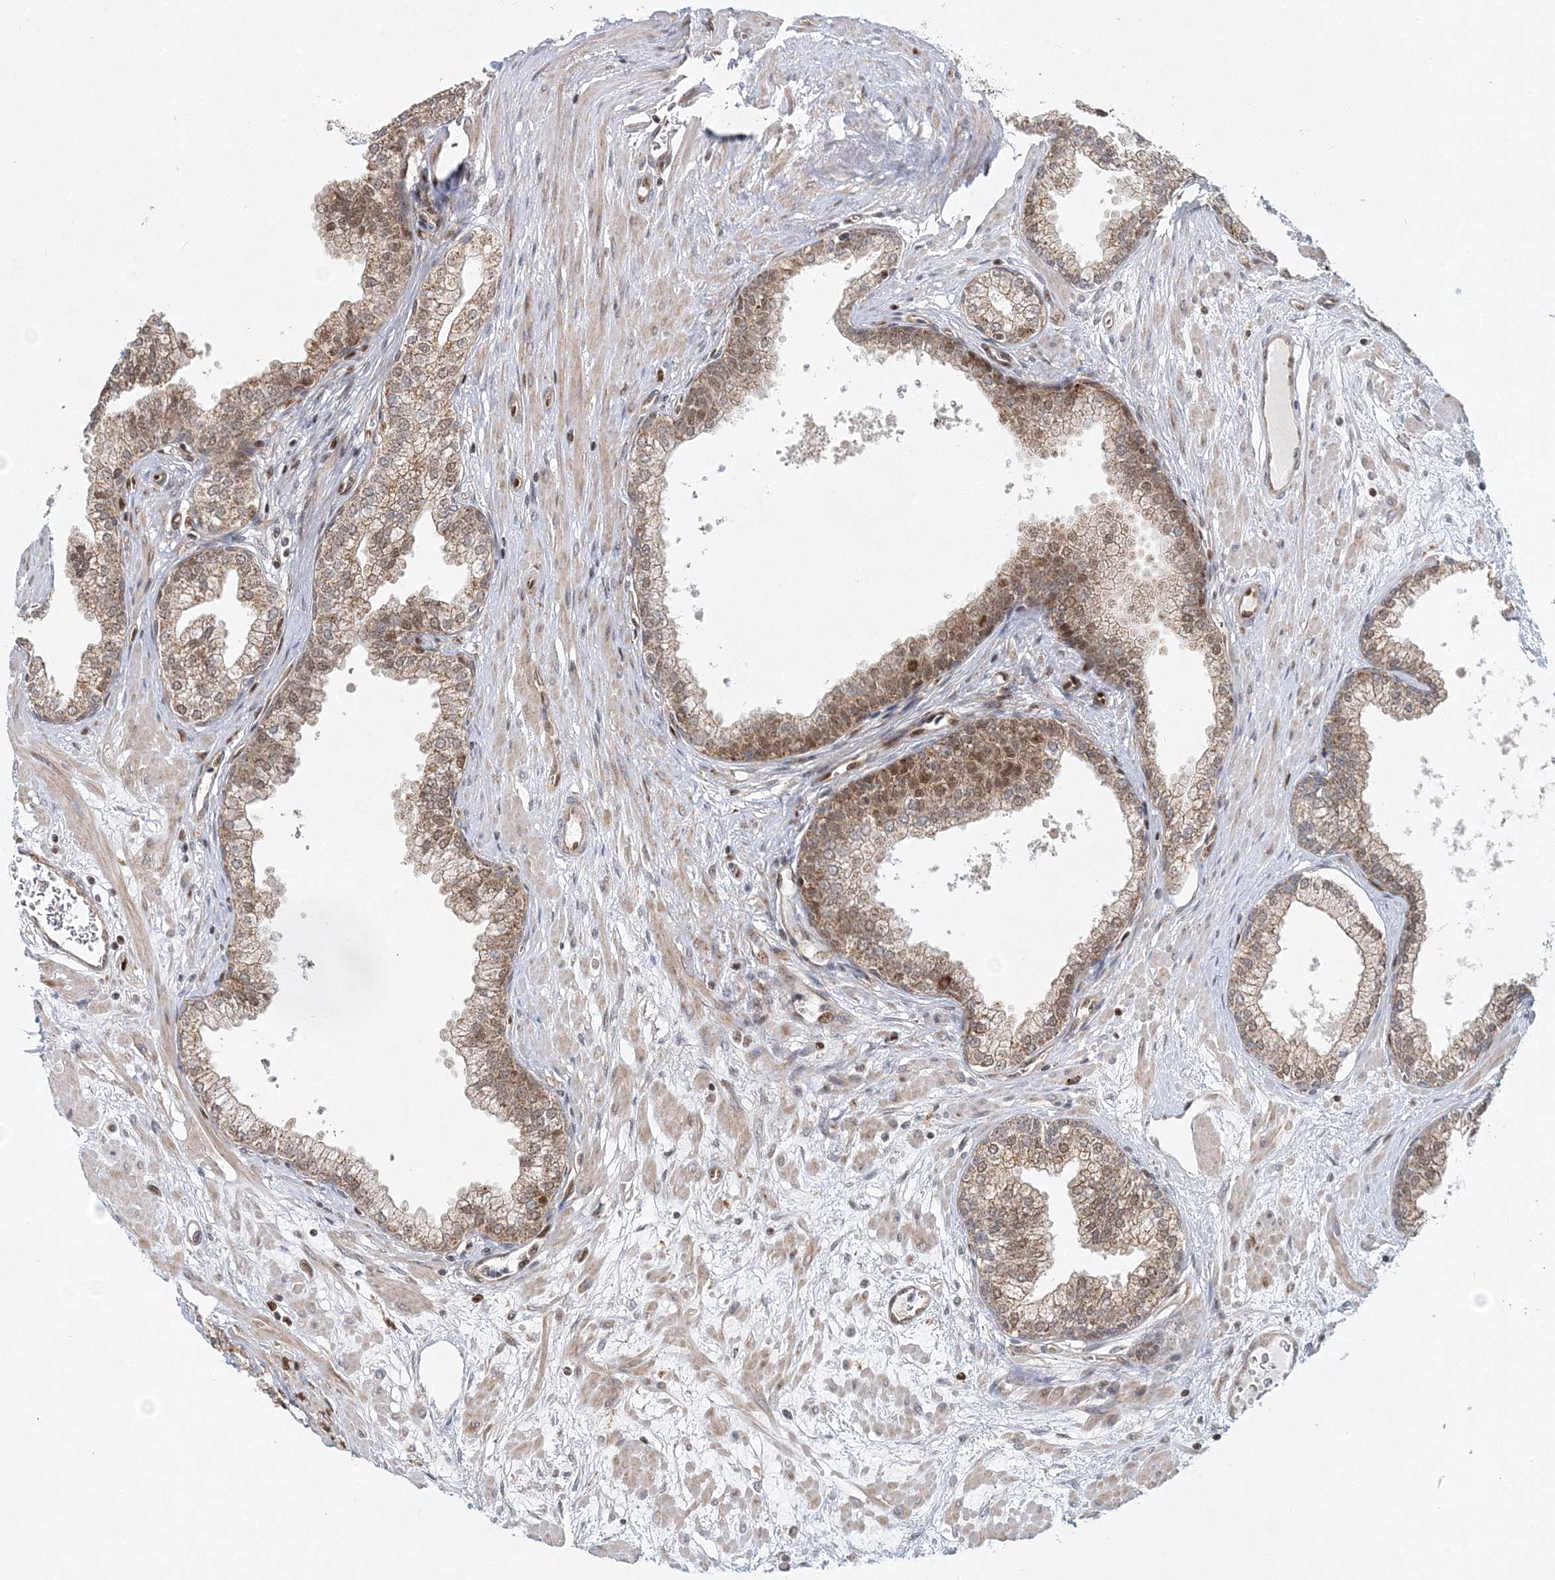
{"staining": {"intensity": "moderate", "quantity": ">75%", "location": "cytoplasmic/membranous,nuclear"}, "tissue": "prostate", "cell_type": "Glandular cells", "image_type": "normal", "snomed": [{"axis": "morphology", "description": "Normal tissue, NOS"}, {"axis": "morphology", "description": "Urothelial carcinoma, Low grade"}, {"axis": "topography", "description": "Urinary bladder"}, {"axis": "topography", "description": "Prostate"}], "caption": "Protein expression analysis of unremarkable prostate reveals moderate cytoplasmic/membranous,nuclear positivity in approximately >75% of glandular cells. Nuclei are stained in blue.", "gene": "RAB11FIP2", "patient": {"sex": "male", "age": 60}}